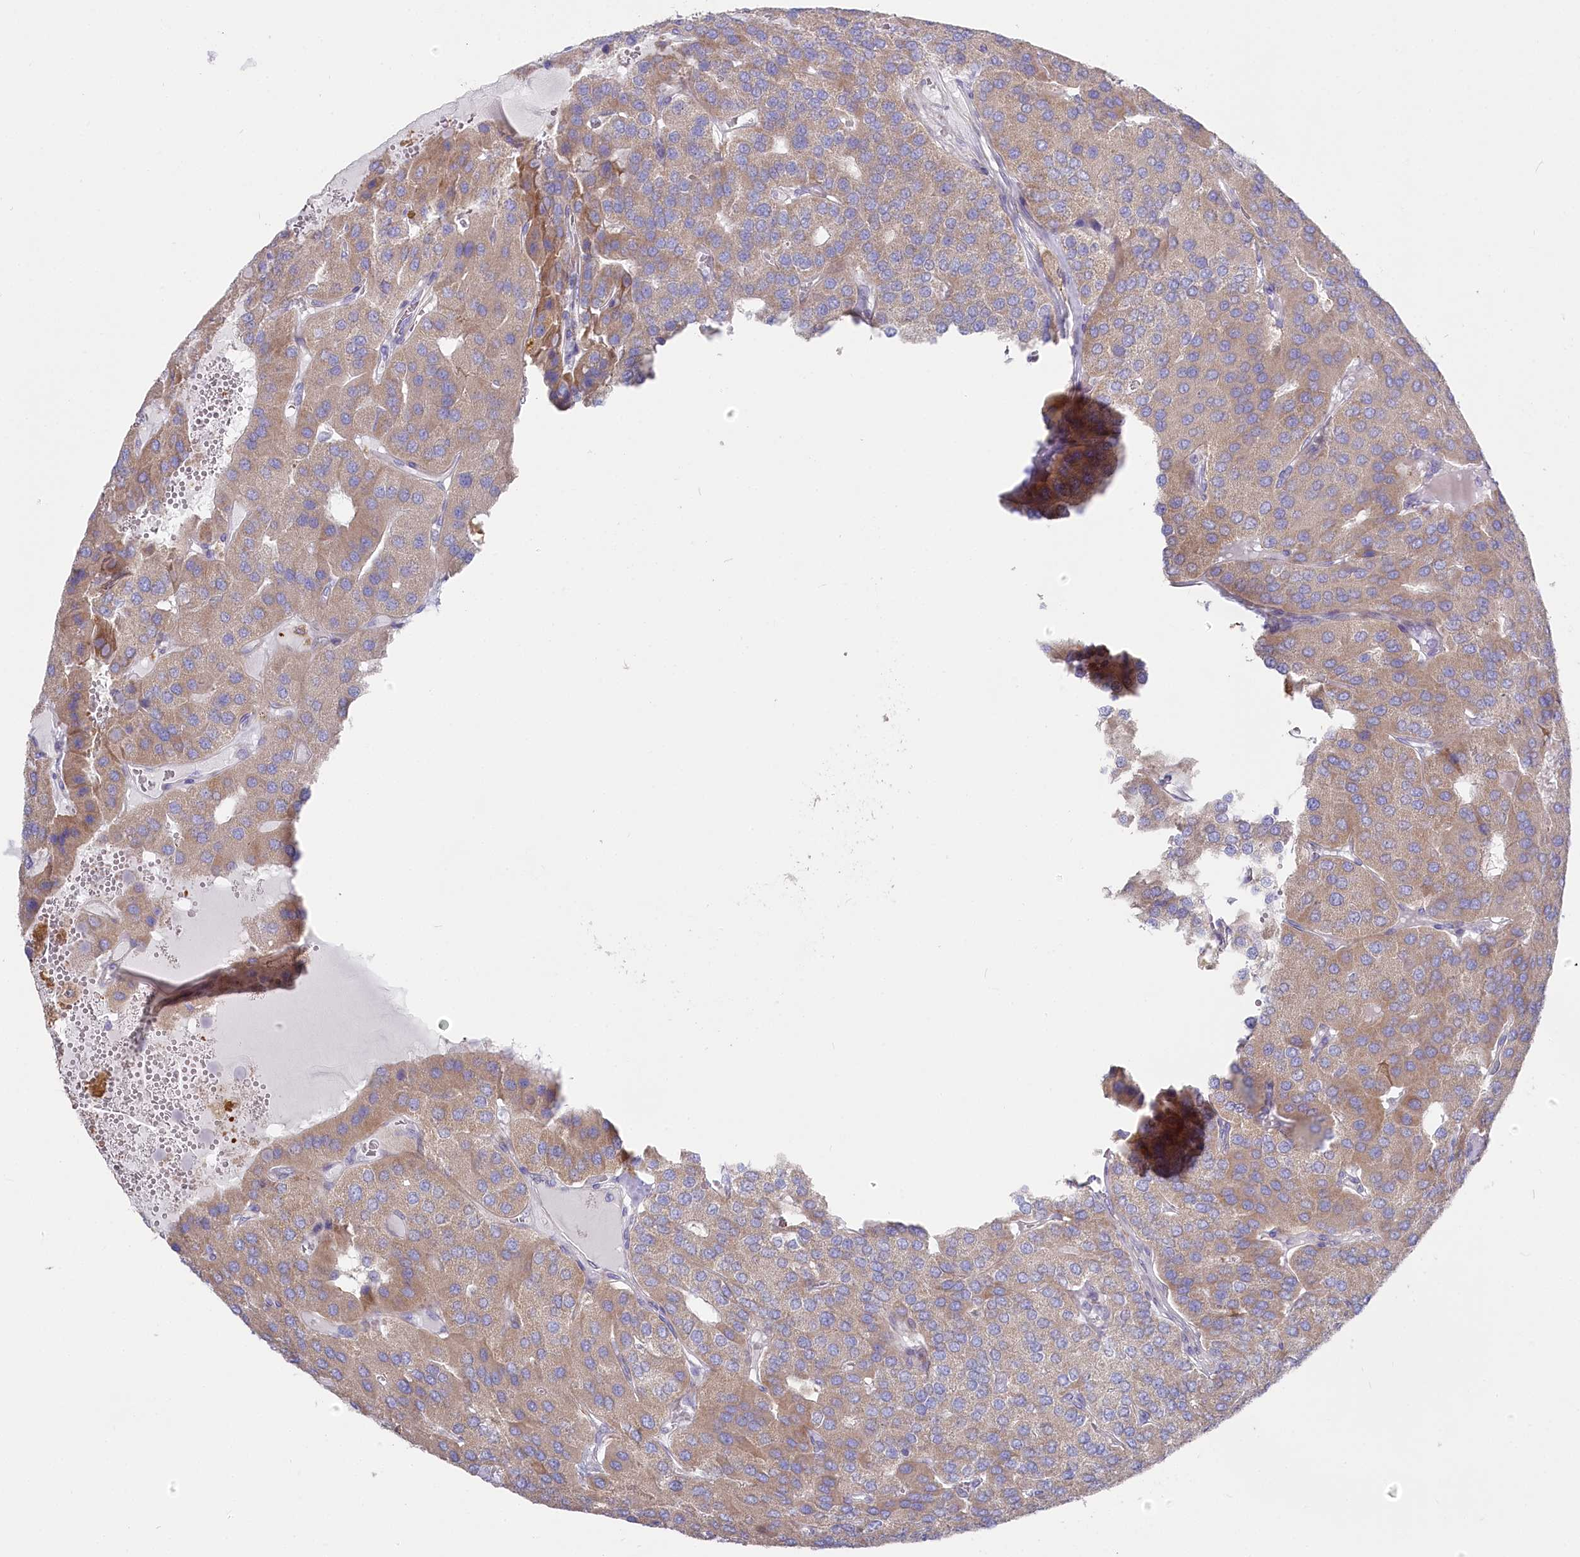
{"staining": {"intensity": "moderate", "quantity": ">75%", "location": "cytoplasmic/membranous"}, "tissue": "parathyroid gland", "cell_type": "Glandular cells", "image_type": "normal", "snomed": [{"axis": "morphology", "description": "Normal tissue, NOS"}, {"axis": "morphology", "description": "Adenoma, NOS"}, {"axis": "topography", "description": "Parathyroid gland"}], "caption": "Immunohistochemistry photomicrograph of unremarkable human parathyroid gland stained for a protein (brown), which displays medium levels of moderate cytoplasmic/membranous expression in about >75% of glandular cells.", "gene": "POGLUT1", "patient": {"sex": "female", "age": 86}}